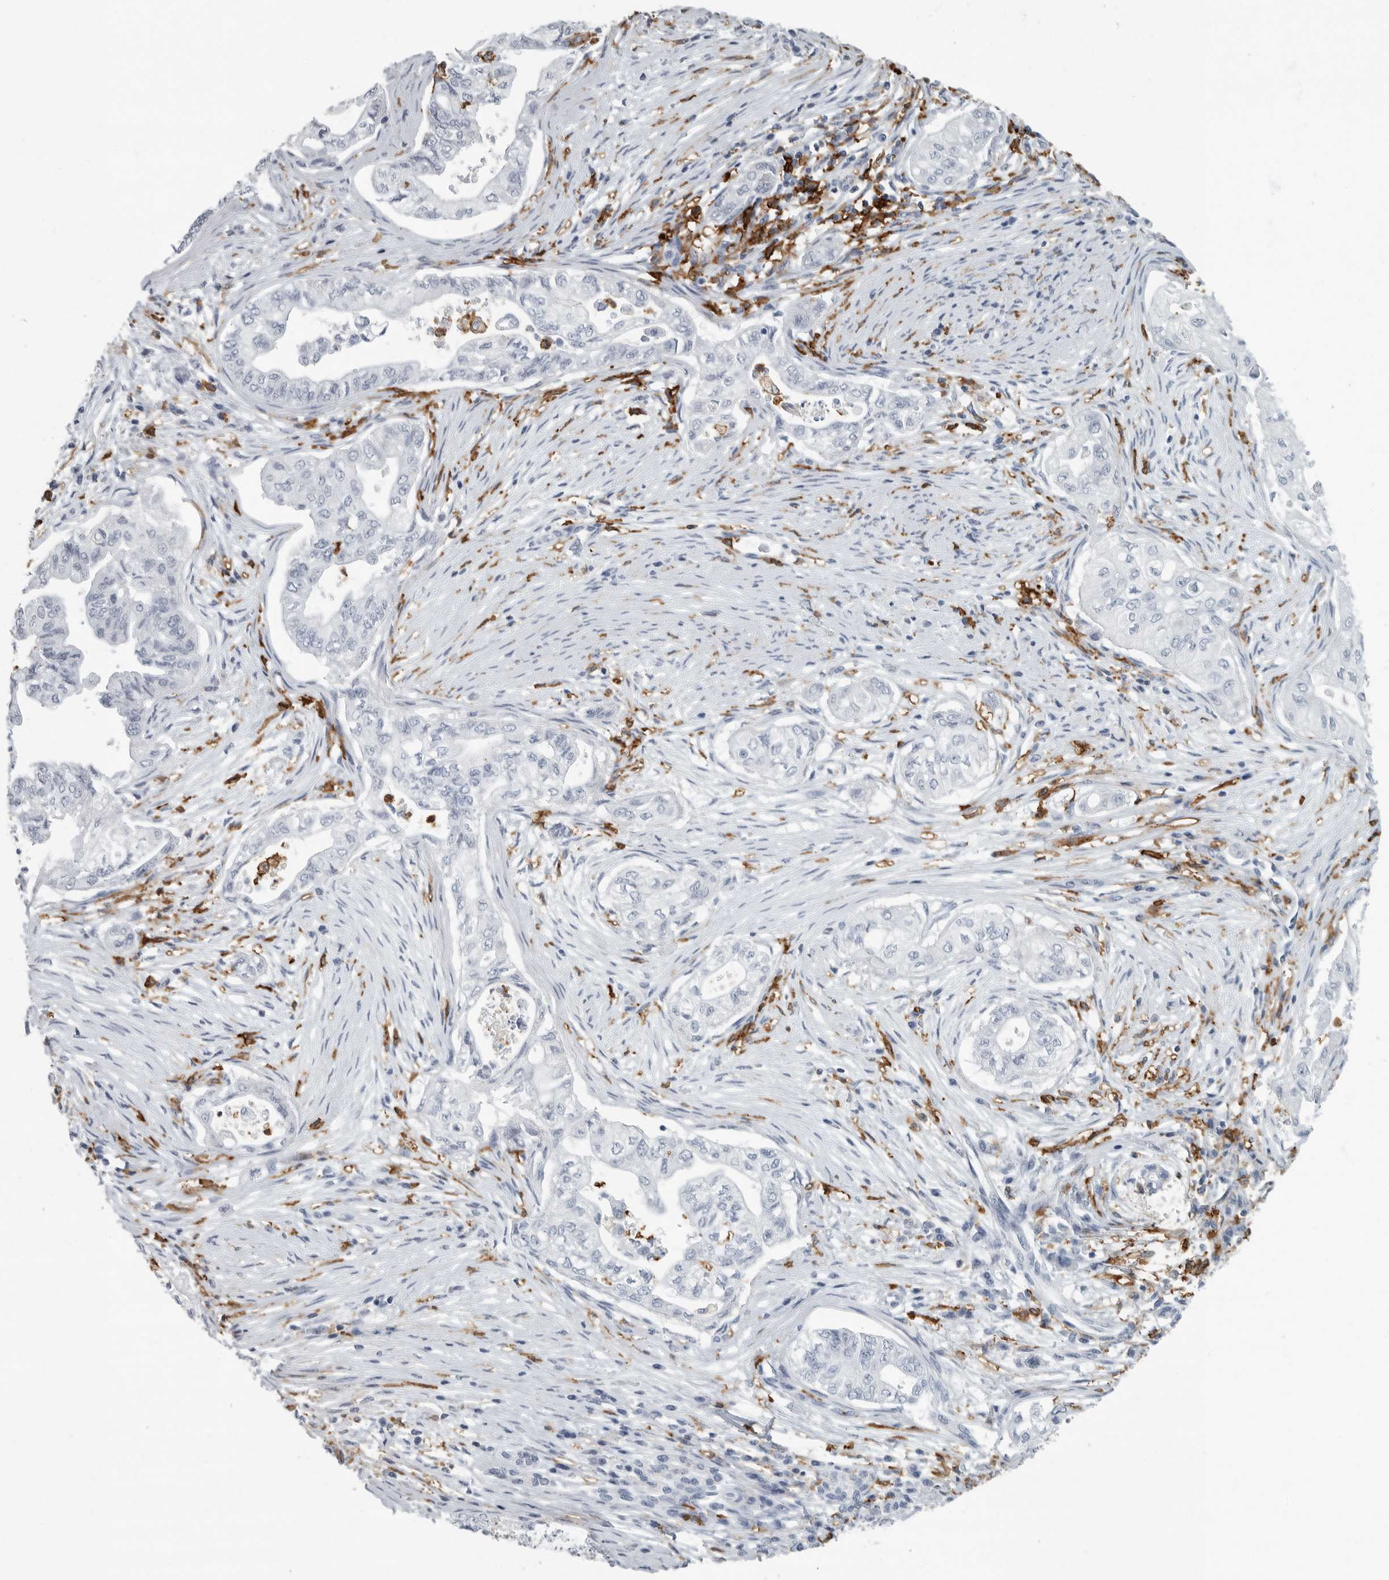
{"staining": {"intensity": "negative", "quantity": "none", "location": "none"}, "tissue": "pancreatic cancer", "cell_type": "Tumor cells", "image_type": "cancer", "snomed": [{"axis": "morphology", "description": "Adenocarcinoma, NOS"}, {"axis": "topography", "description": "Pancreas"}], "caption": "A photomicrograph of adenocarcinoma (pancreatic) stained for a protein demonstrates no brown staining in tumor cells. (DAB immunohistochemistry (IHC) with hematoxylin counter stain).", "gene": "FCER1G", "patient": {"sex": "male", "age": 72}}